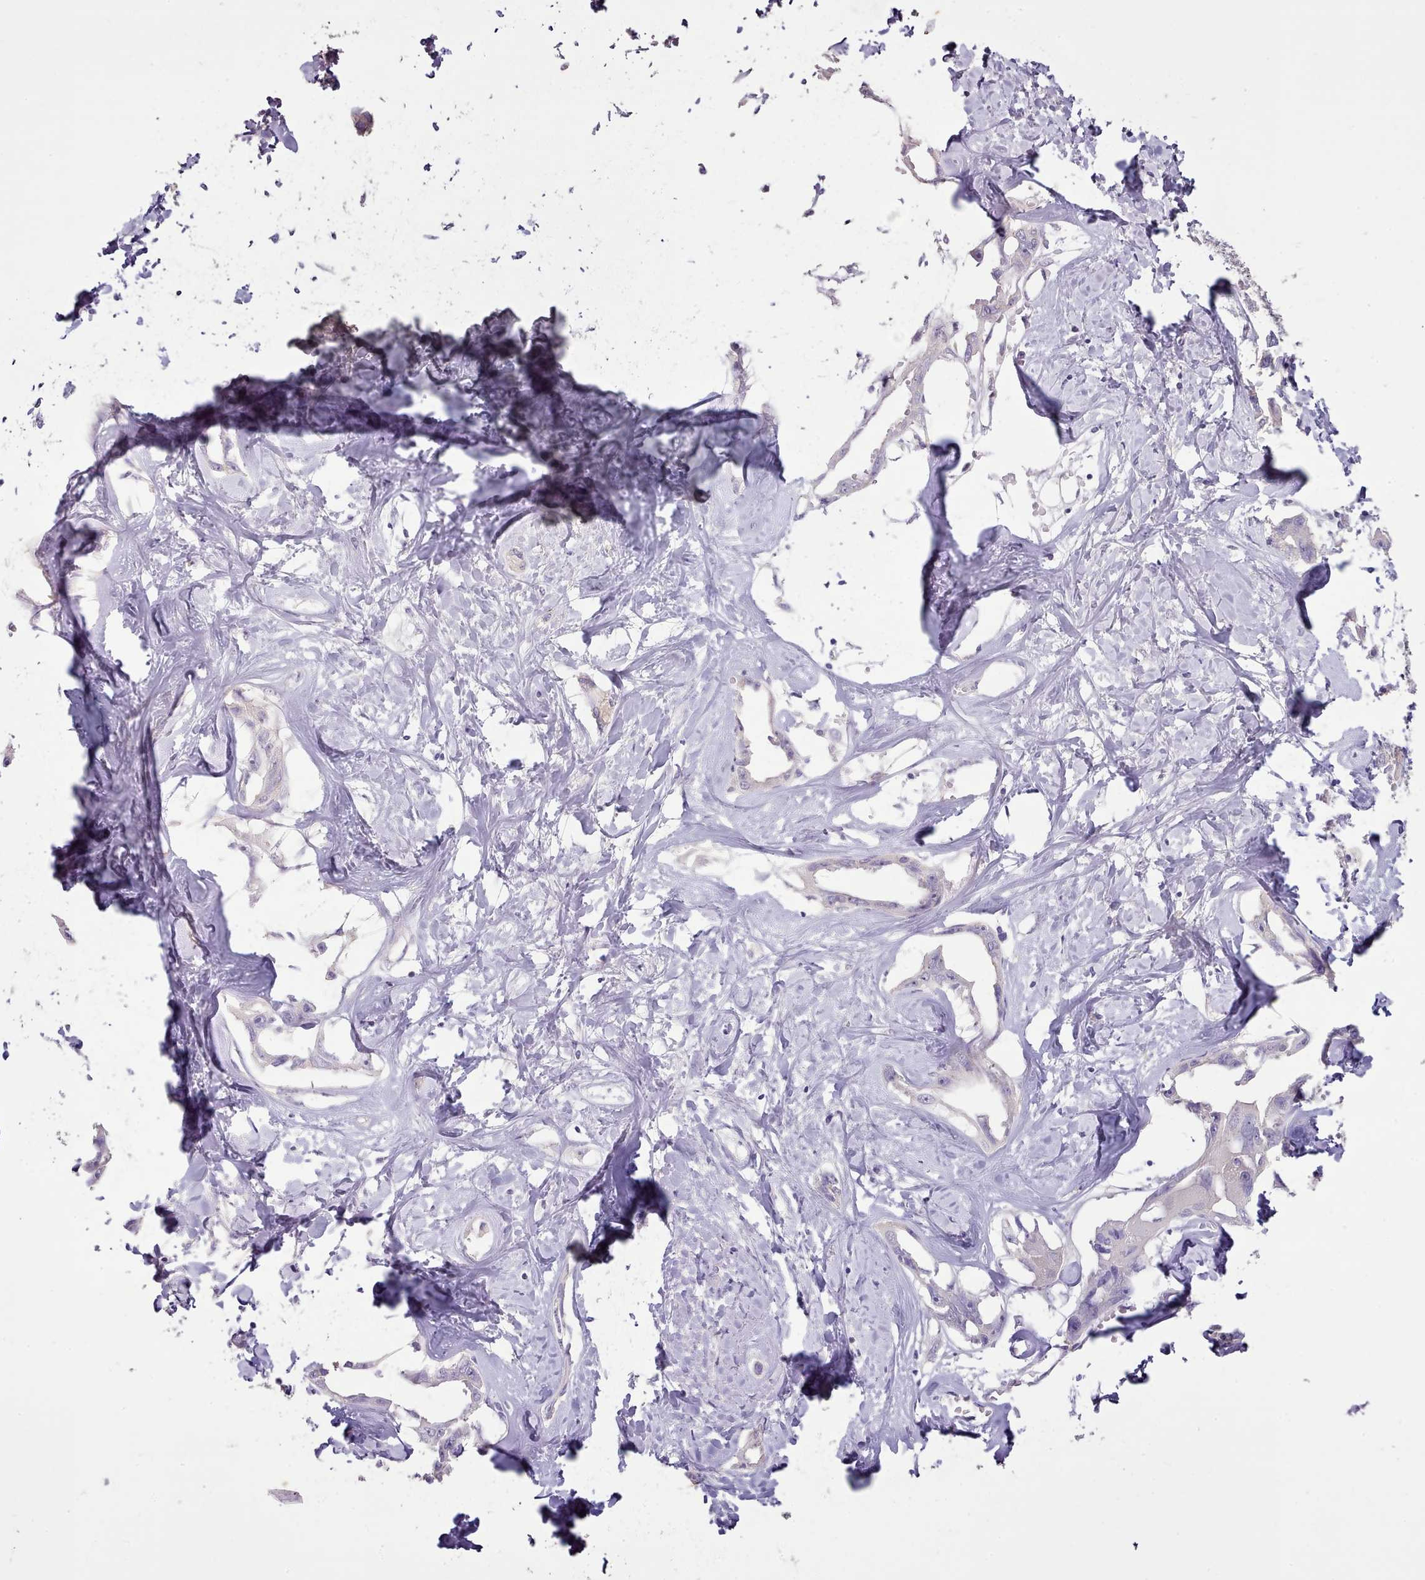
{"staining": {"intensity": "negative", "quantity": "none", "location": "none"}, "tissue": "liver cancer", "cell_type": "Tumor cells", "image_type": "cancer", "snomed": [{"axis": "morphology", "description": "Cholangiocarcinoma"}, {"axis": "topography", "description": "Liver"}], "caption": "Immunohistochemical staining of liver cancer demonstrates no significant positivity in tumor cells.", "gene": "BLOC1S2", "patient": {"sex": "male", "age": 59}}